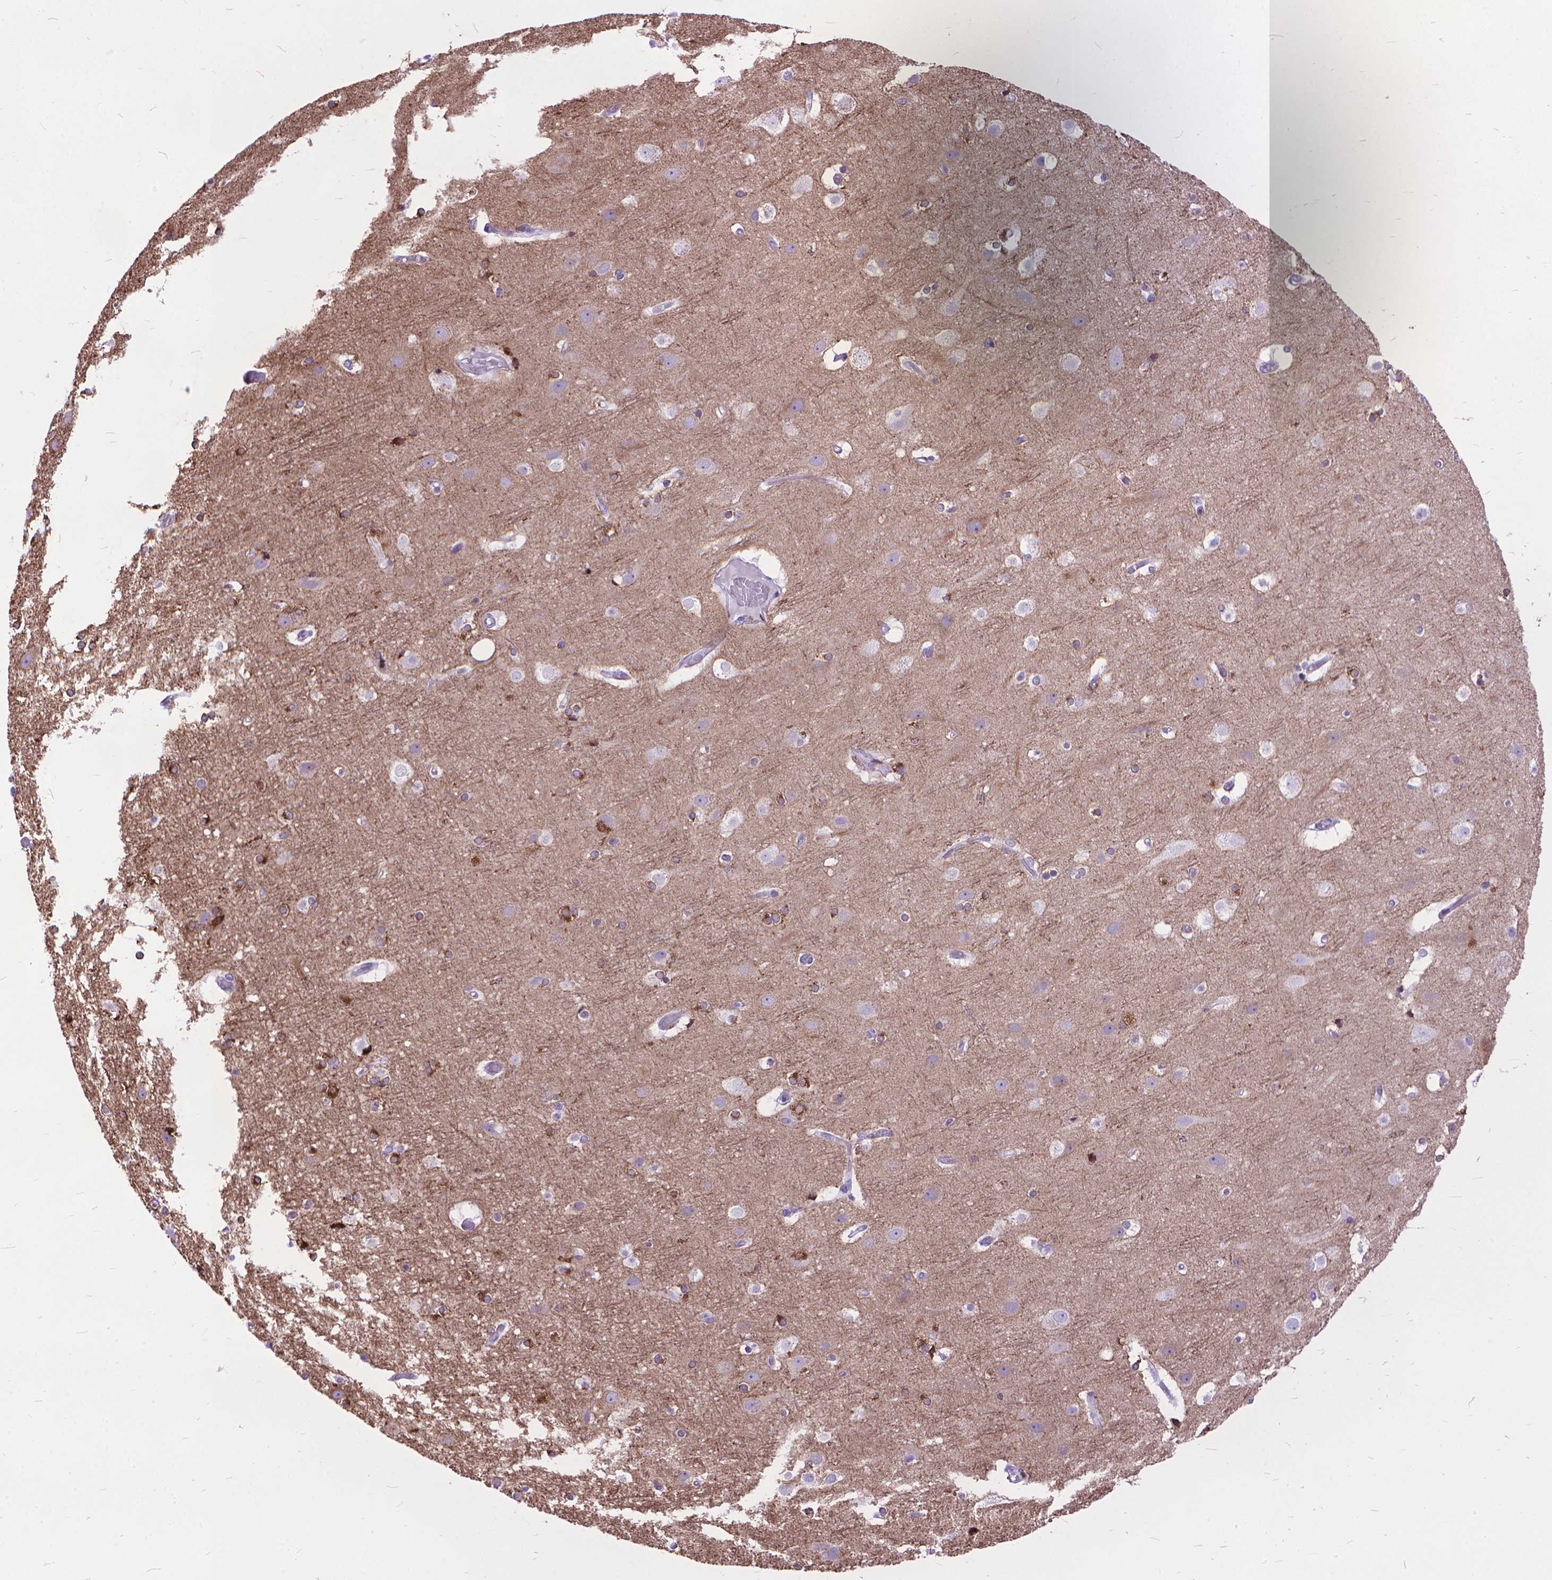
{"staining": {"intensity": "negative", "quantity": "none", "location": "none"}, "tissue": "cerebral cortex", "cell_type": "Endothelial cells", "image_type": "normal", "snomed": [{"axis": "morphology", "description": "Normal tissue, NOS"}, {"axis": "topography", "description": "Cerebral cortex"}], "caption": "Cerebral cortex stained for a protein using immunohistochemistry shows no positivity endothelial cells.", "gene": "POLE4", "patient": {"sex": "female", "age": 52}}